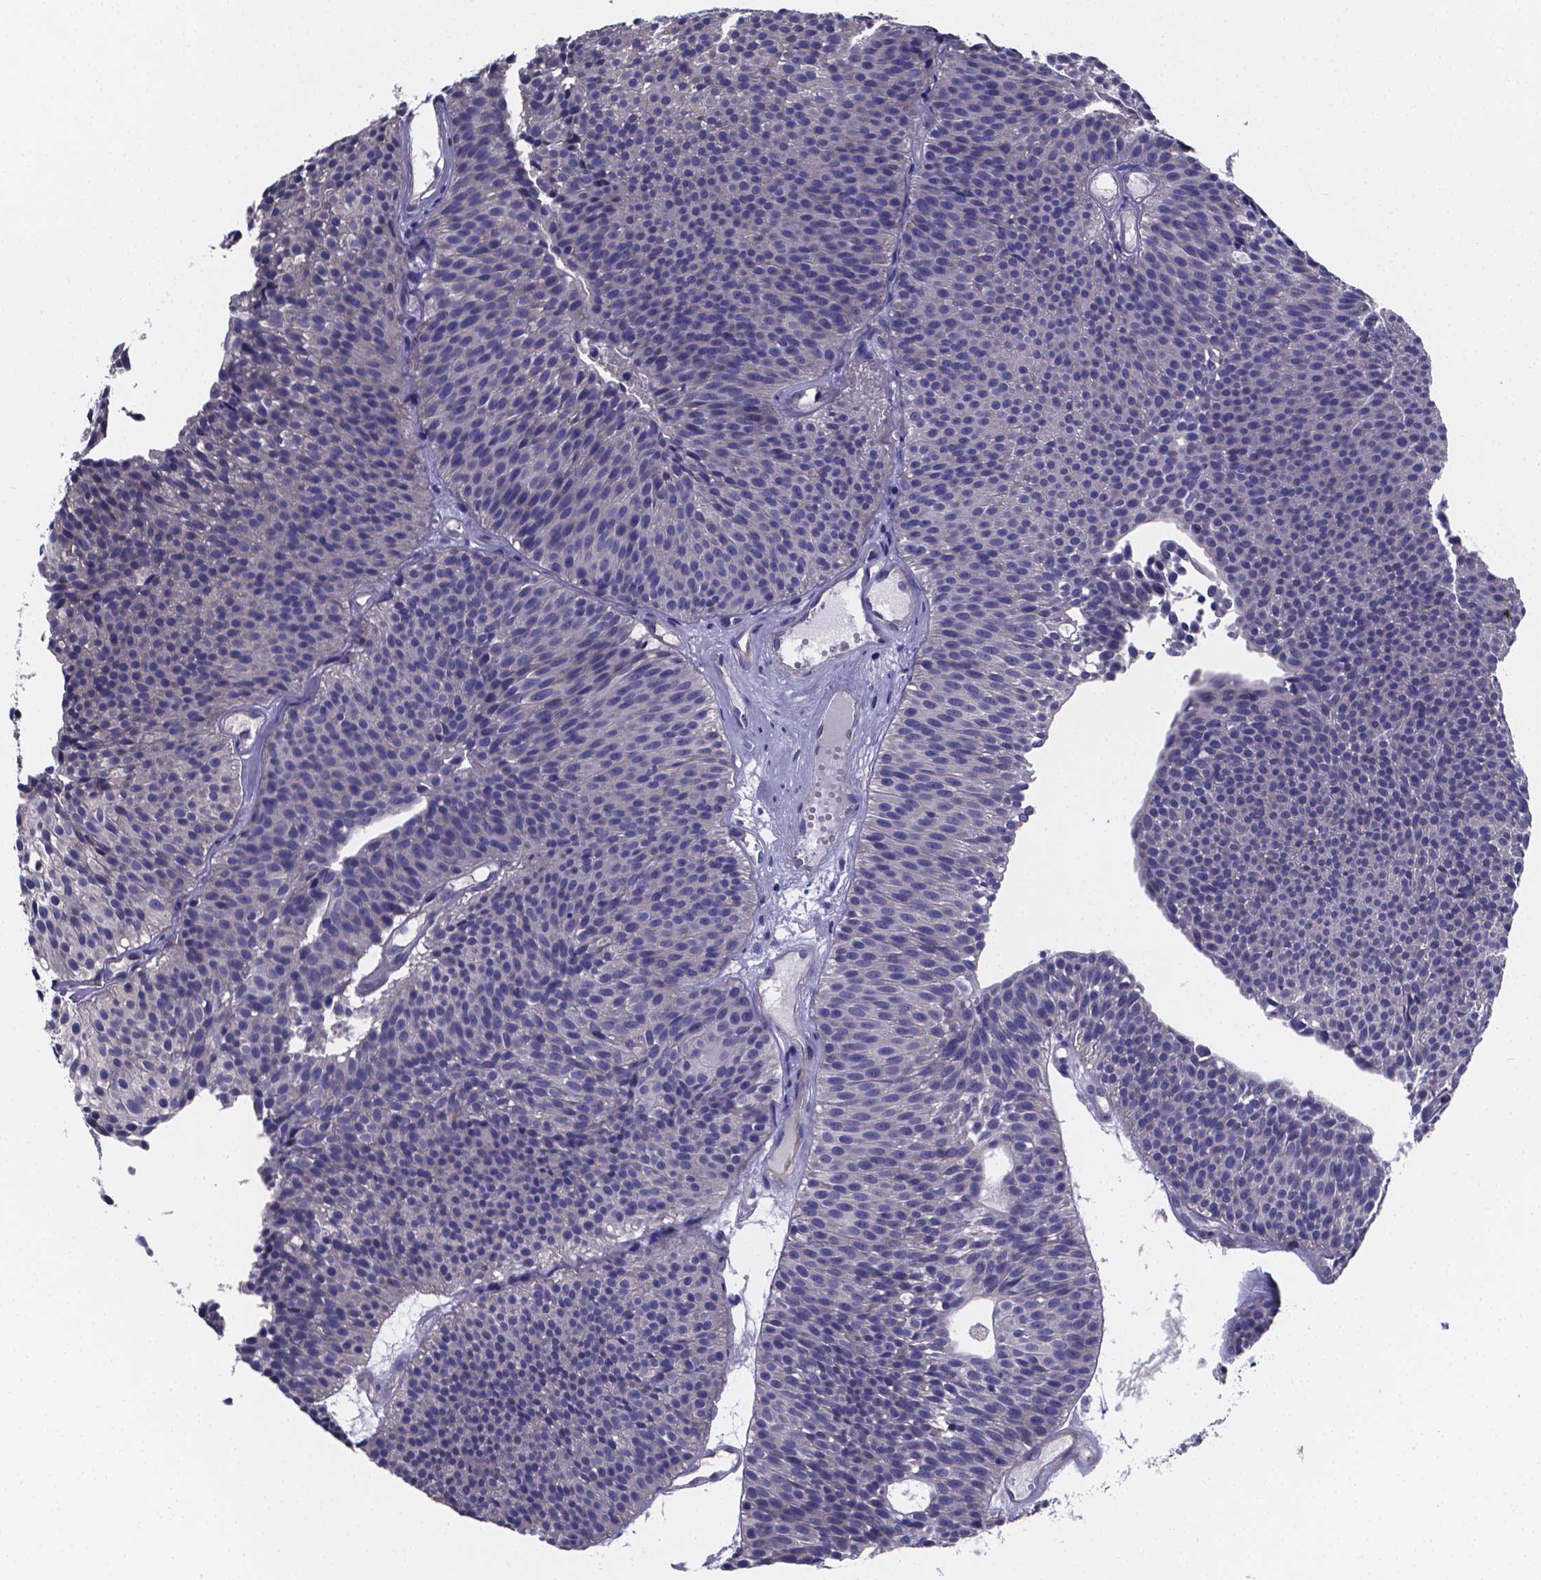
{"staining": {"intensity": "negative", "quantity": "none", "location": "none"}, "tissue": "urothelial cancer", "cell_type": "Tumor cells", "image_type": "cancer", "snomed": [{"axis": "morphology", "description": "Urothelial carcinoma, Low grade"}, {"axis": "topography", "description": "Urinary bladder"}], "caption": "DAB immunohistochemical staining of urothelial cancer shows no significant positivity in tumor cells.", "gene": "SFRP4", "patient": {"sex": "male", "age": 63}}